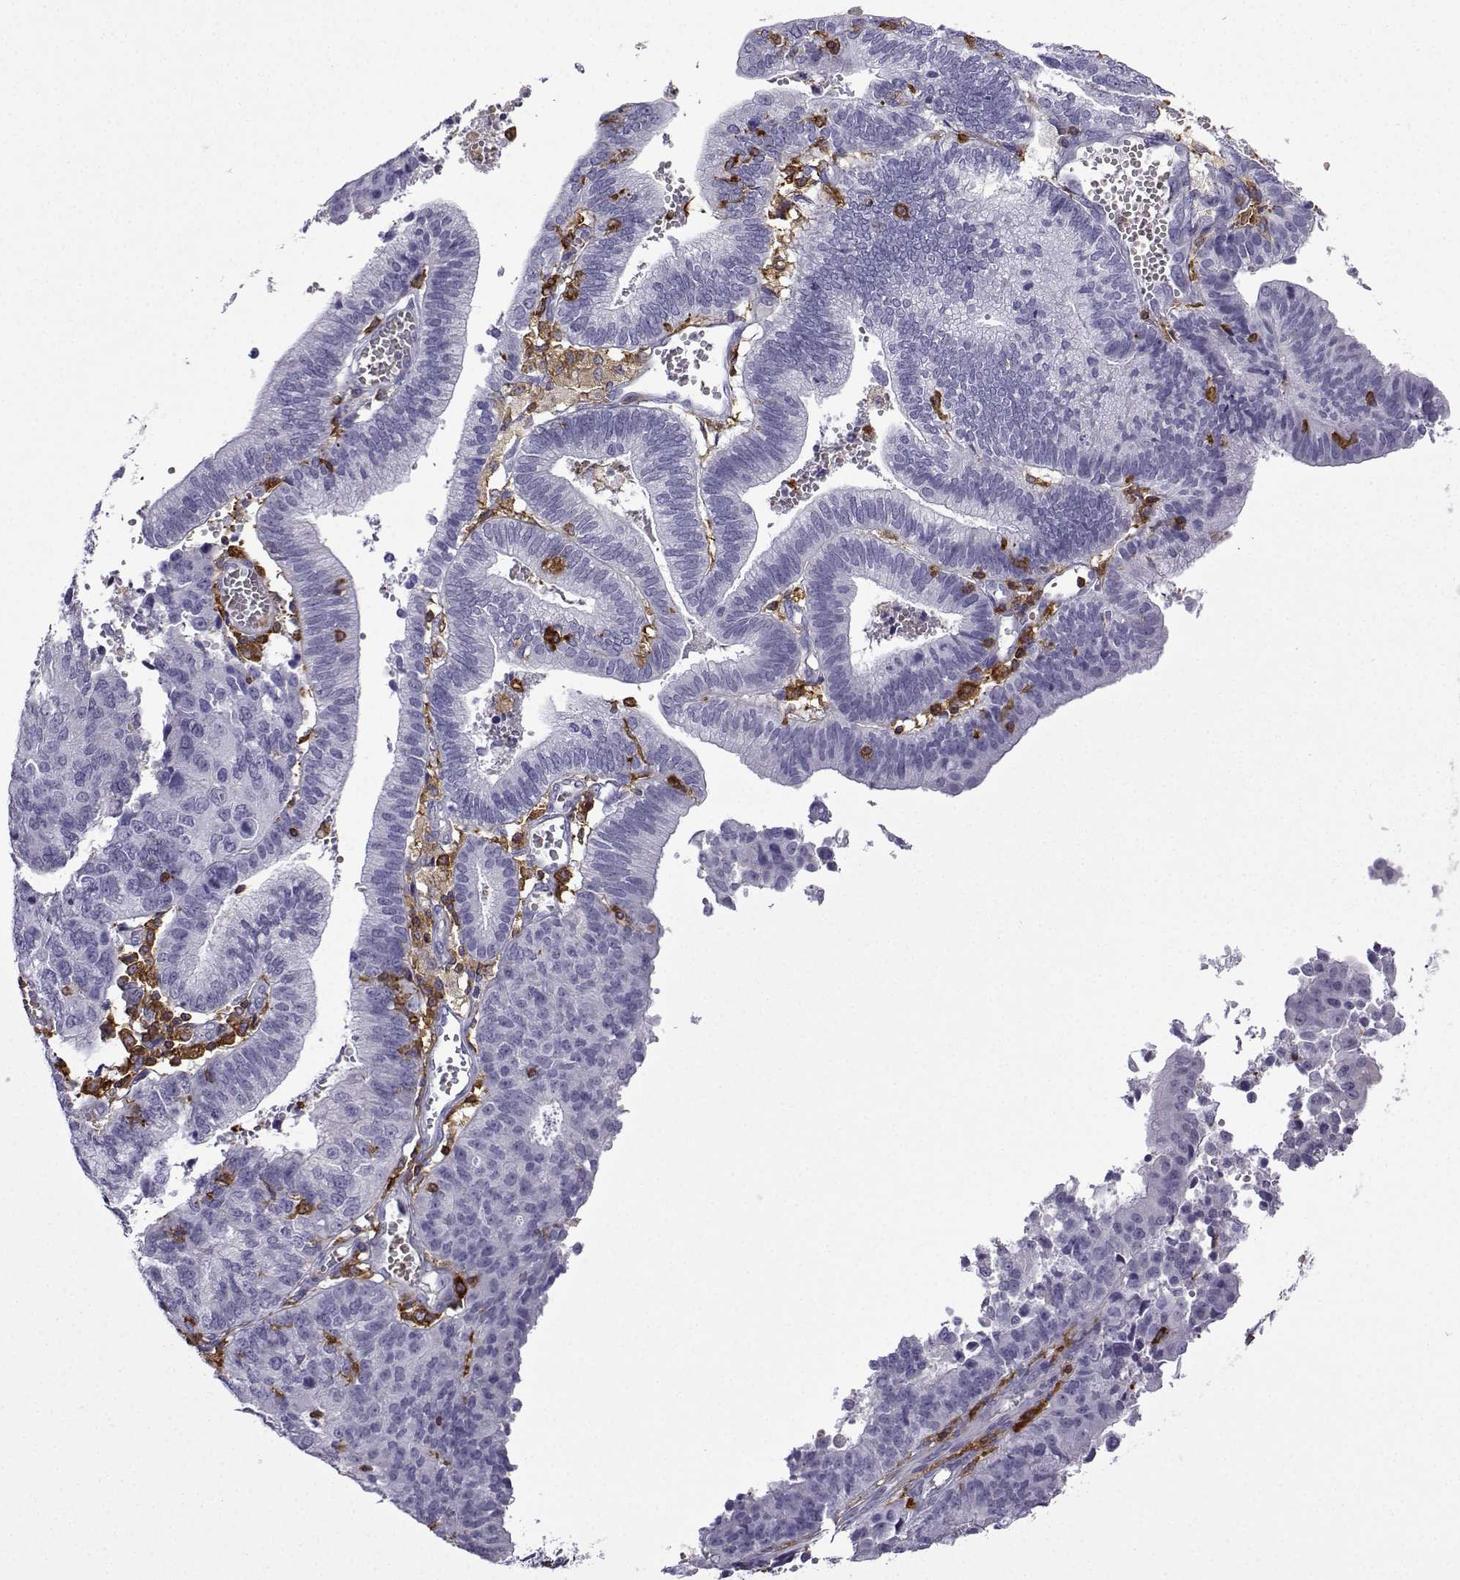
{"staining": {"intensity": "negative", "quantity": "none", "location": "none"}, "tissue": "endometrial cancer", "cell_type": "Tumor cells", "image_type": "cancer", "snomed": [{"axis": "morphology", "description": "Adenocarcinoma, NOS"}, {"axis": "topography", "description": "Endometrium"}], "caption": "Immunohistochemistry (IHC) image of human adenocarcinoma (endometrial) stained for a protein (brown), which displays no expression in tumor cells.", "gene": "DOCK10", "patient": {"sex": "female", "age": 82}}